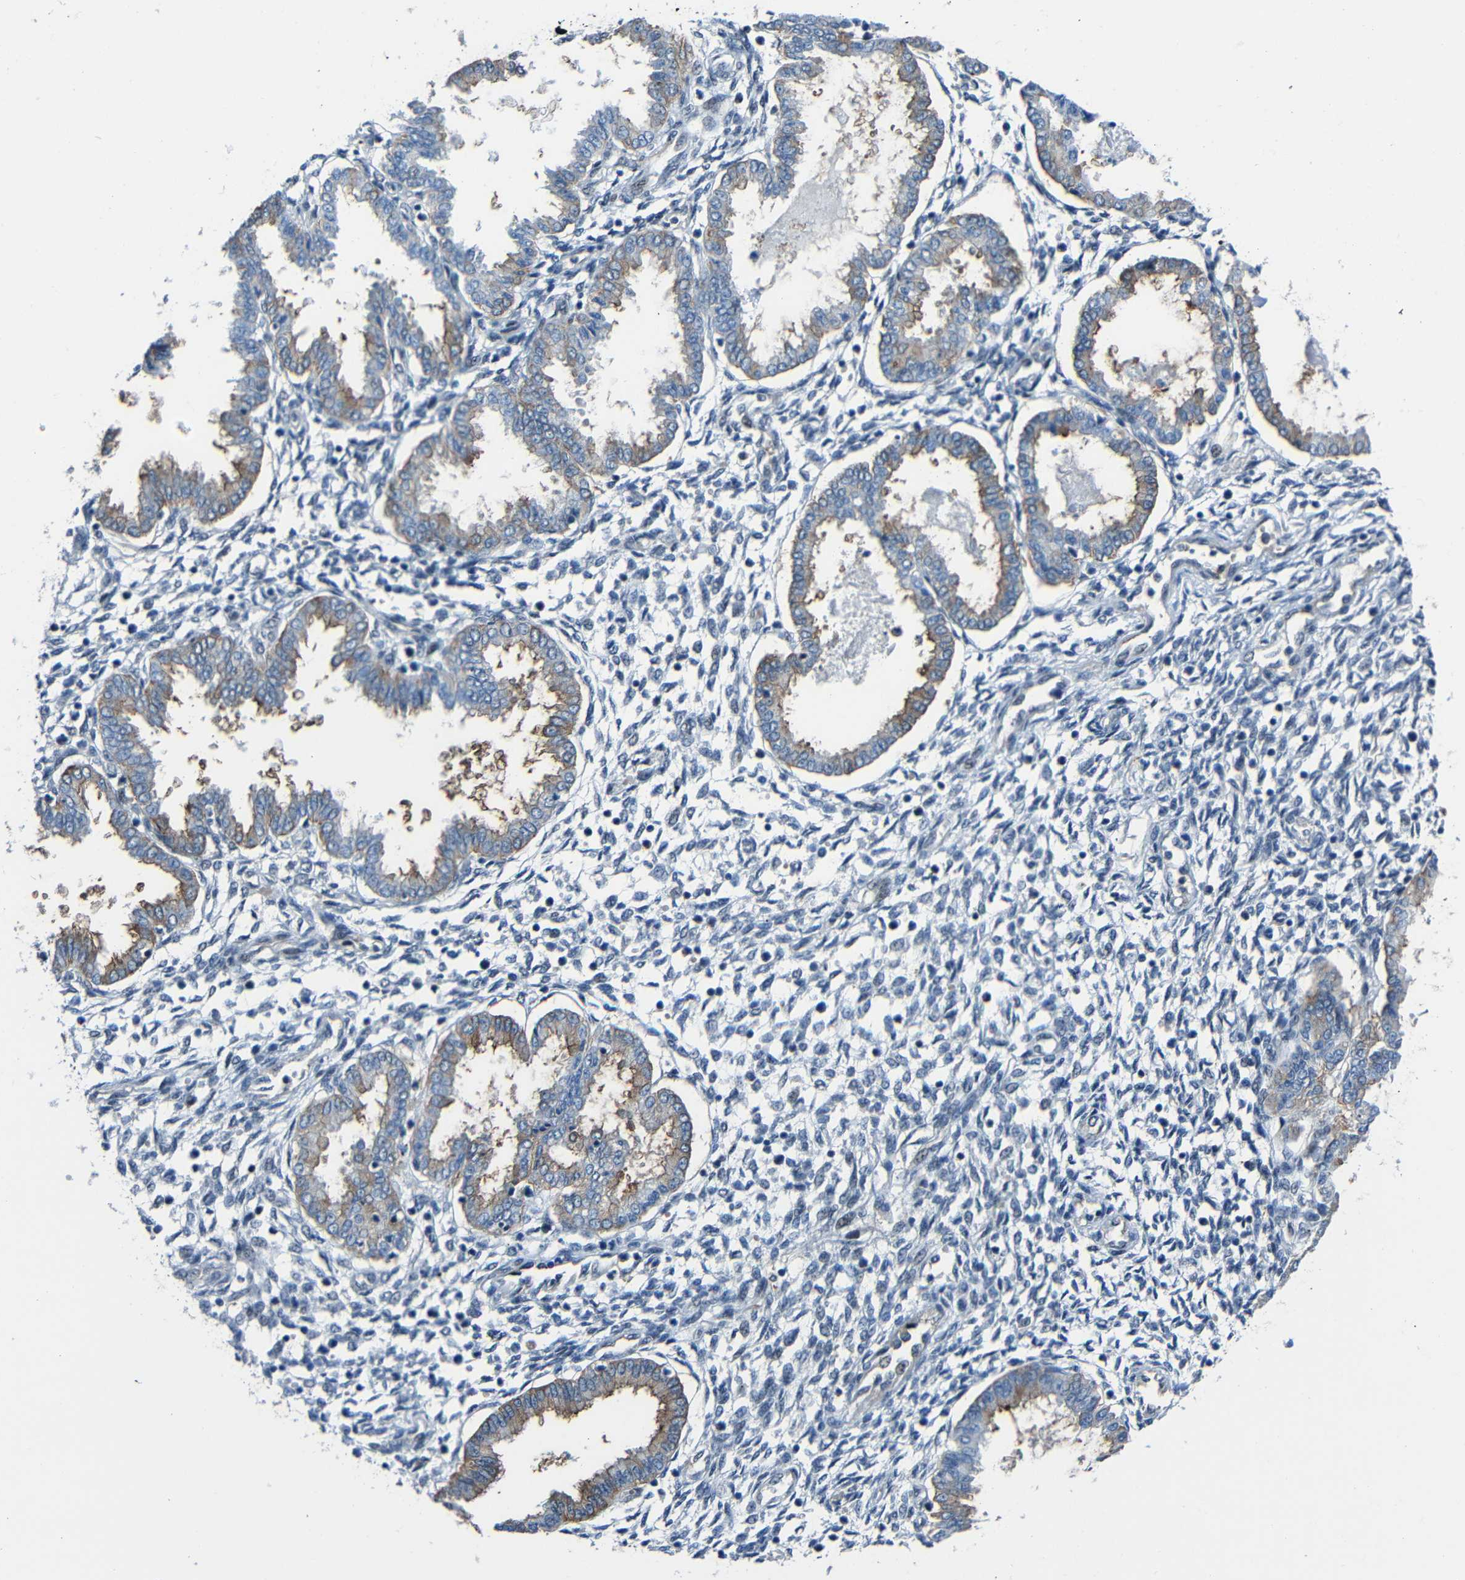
{"staining": {"intensity": "negative", "quantity": "none", "location": "none"}, "tissue": "endometrium", "cell_type": "Cells in endometrial stroma", "image_type": "normal", "snomed": [{"axis": "morphology", "description": "Normal tissue, NOS"}, {"axis": "topography", "description": "Endometrium"}], "caption": "This micrograph is of benign endometrium stained with IHC to label a protein in brown with the nuclei are counter-stained blue. There is no positivity in cells in endometrial stroma.", "gene": "DNAJC5", "patient": {"sex": "female", "age": 33}}